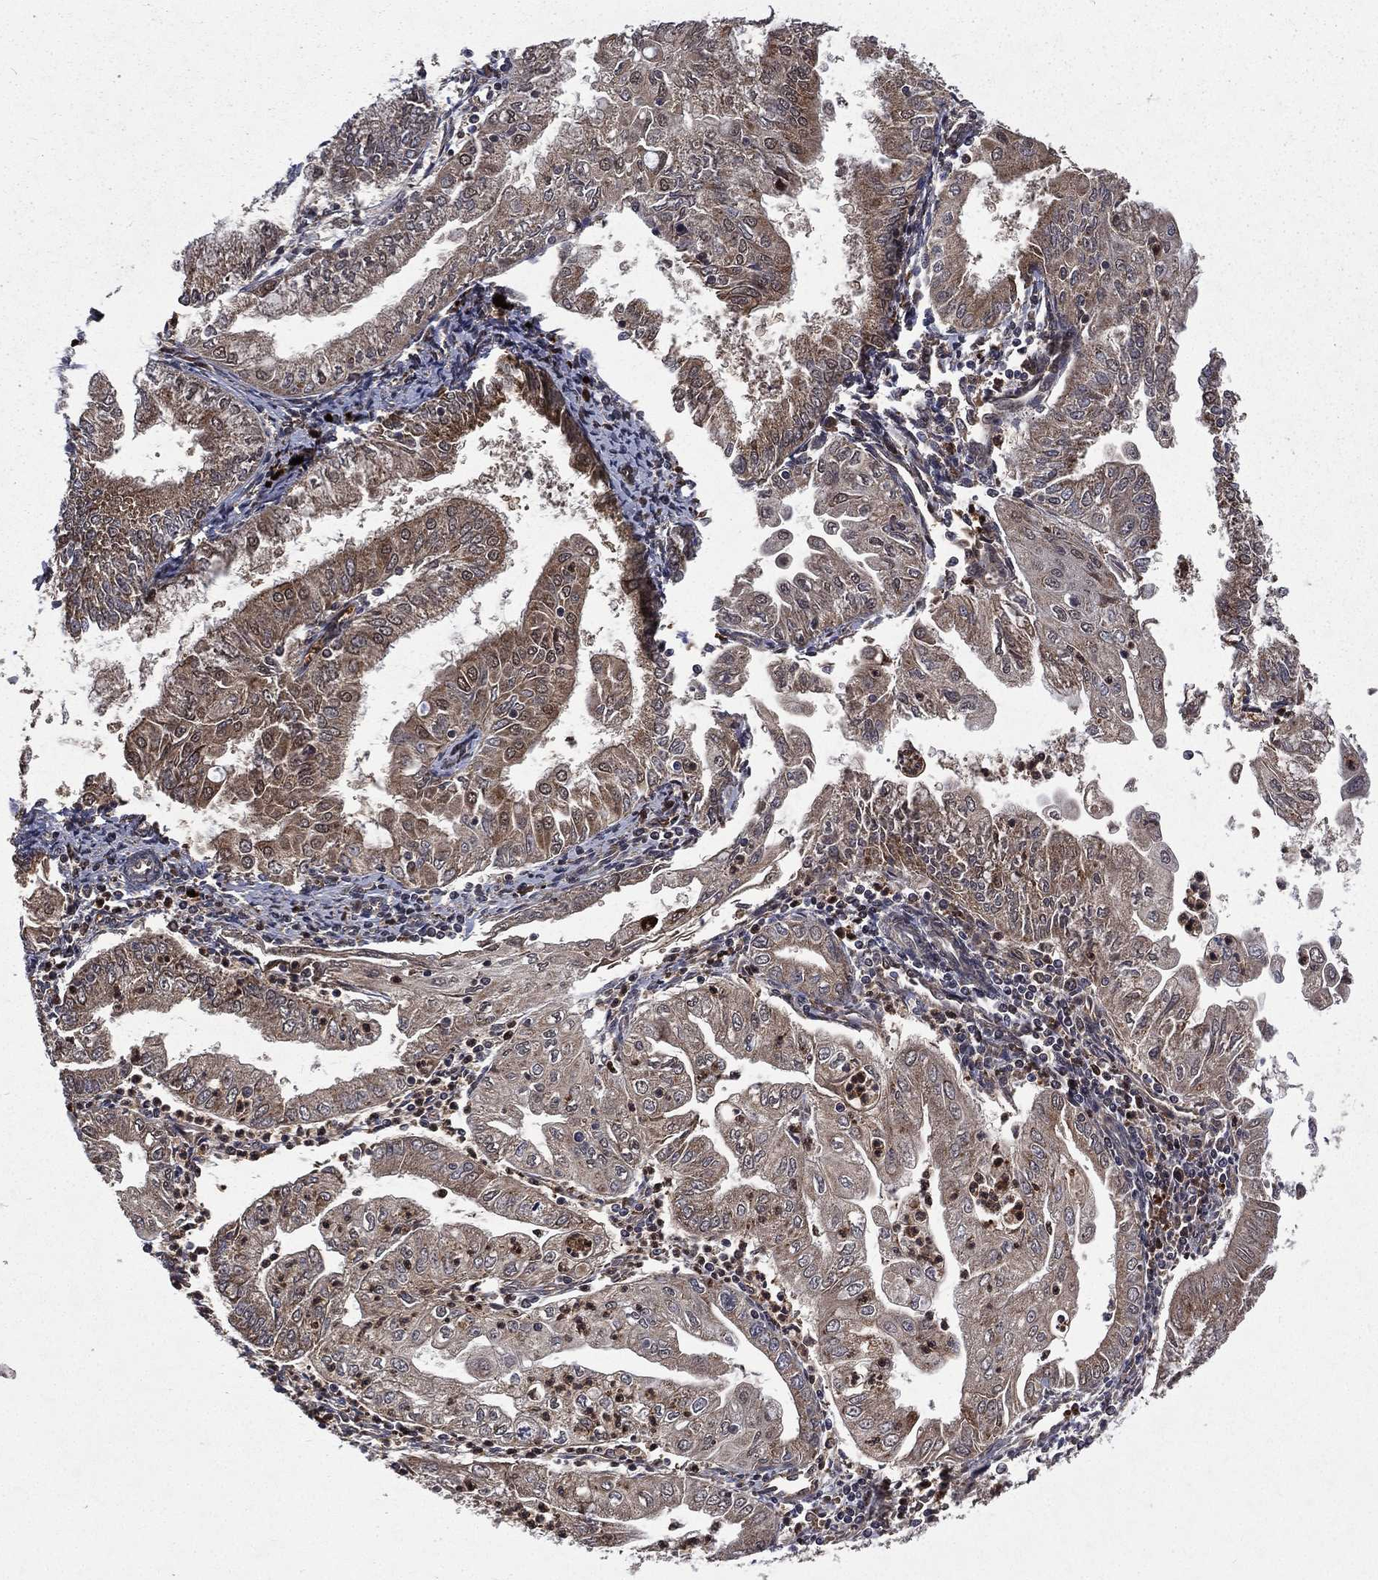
{"staining": {"intensity": "moderate", "quantity": "<25%", "location": "cytoplasmic/membranous"}, "tissue": "endometrial cancer", "cell_type": "Tumor cells", "image_type": "cancer", "snomed": [{"axis": "morphology", "description": "Adenocarcinoma, NOS"}, {"axis": "topography", "description": "Endometrium"}], "caption": "Brown immunohistochemical staining in human adenocarcinoma (endometrial) reveals moderate cytoplasmic/membranous positivity in about <25% of tumor cells.", "gene": "LENG8", "patient": {"sex": "female", "age": 56}}